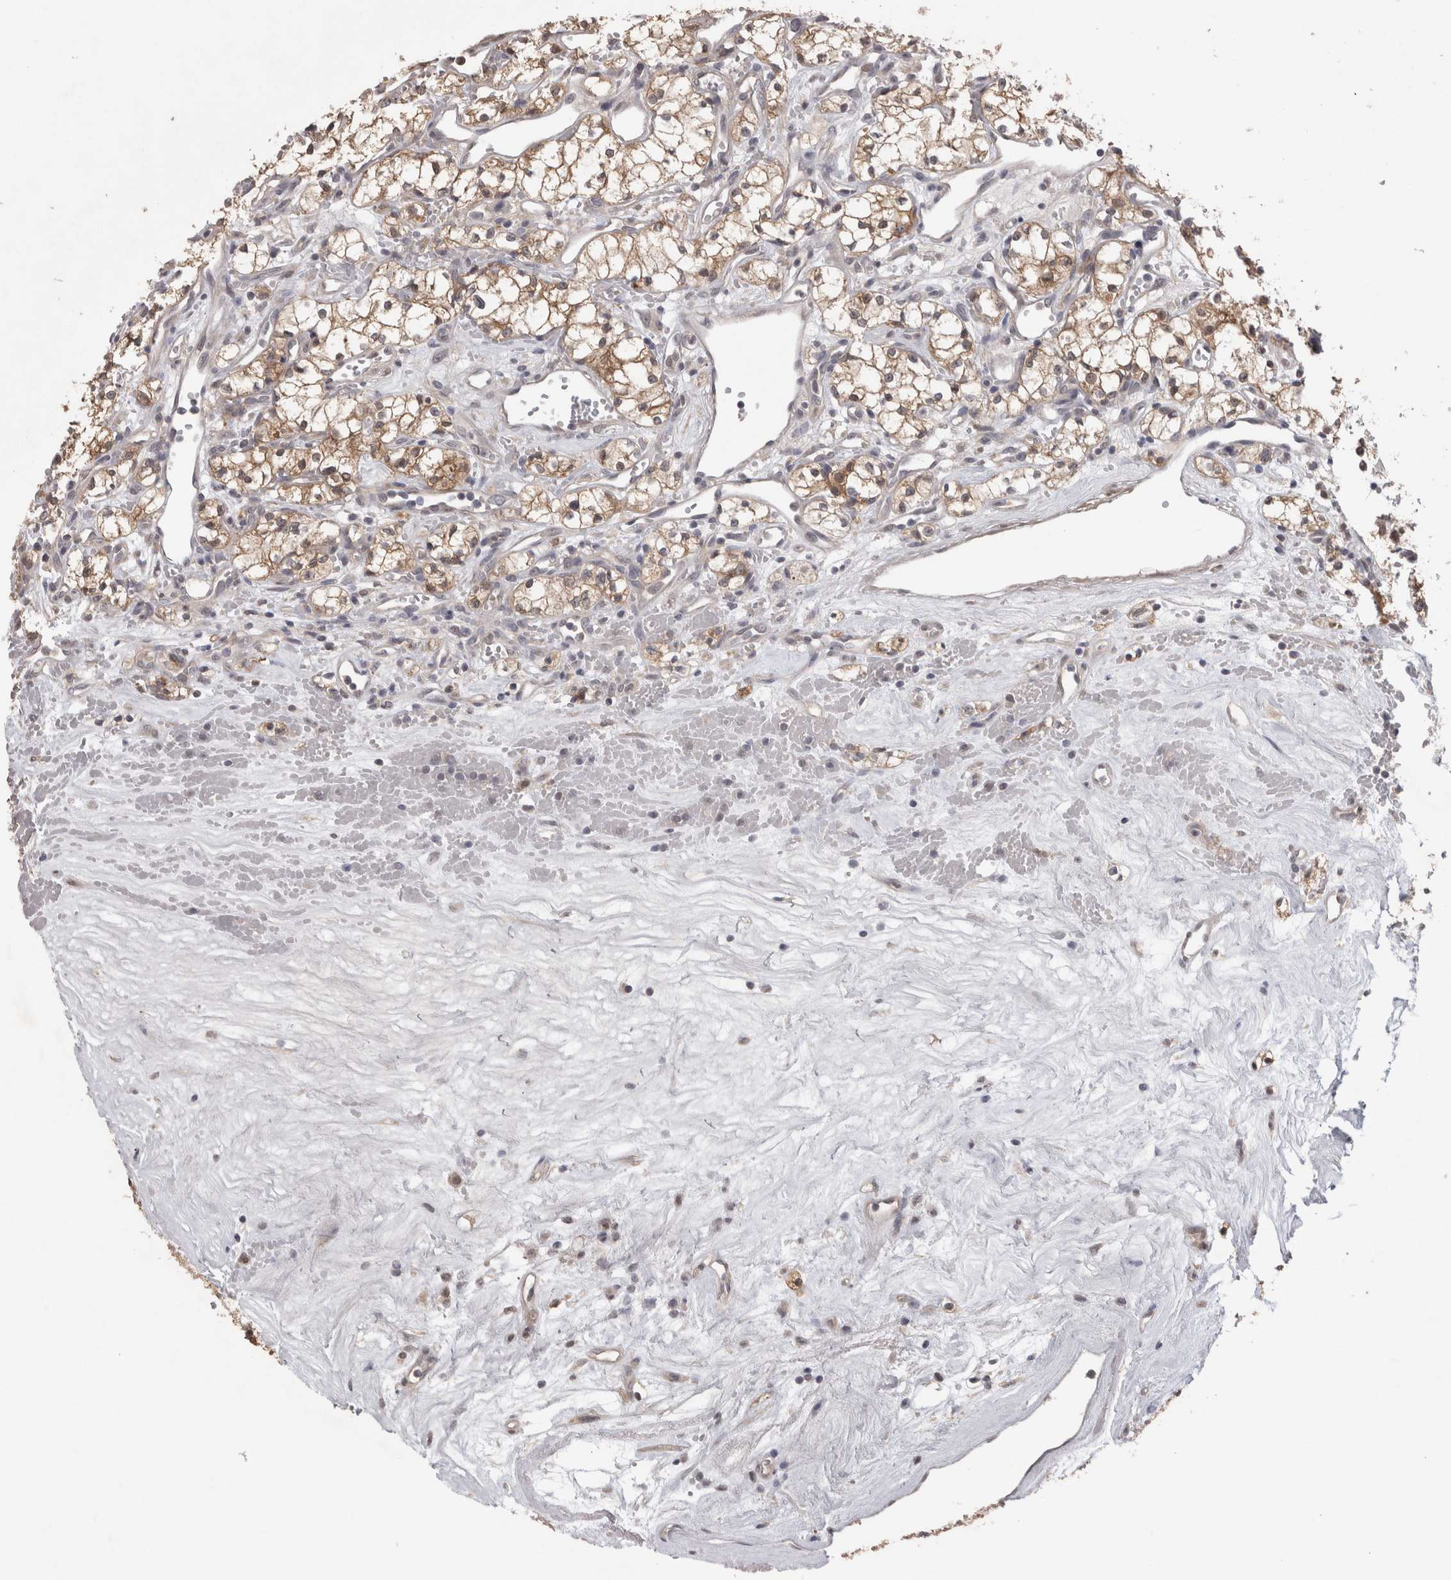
{"staining": {"intensity": "moderate", "quantity": ">75%", "location": "cytoplasmic/membranous"}, "tissue": "renal cancer", "cell_type": "Tumor cells", "image_type": "cancer", "snomed": [{"axis": "morphology", "description": "Adenocarcinoma, NOS"}, {"axis": "topography", "description": "Kidney"}], "caption": "Adenocarcinoma (renal) stained with a protein marker demonstrates moderate staining in tumor cells.", "gene": "PIGP", "patient": {"sex": "male", "age": 59}}